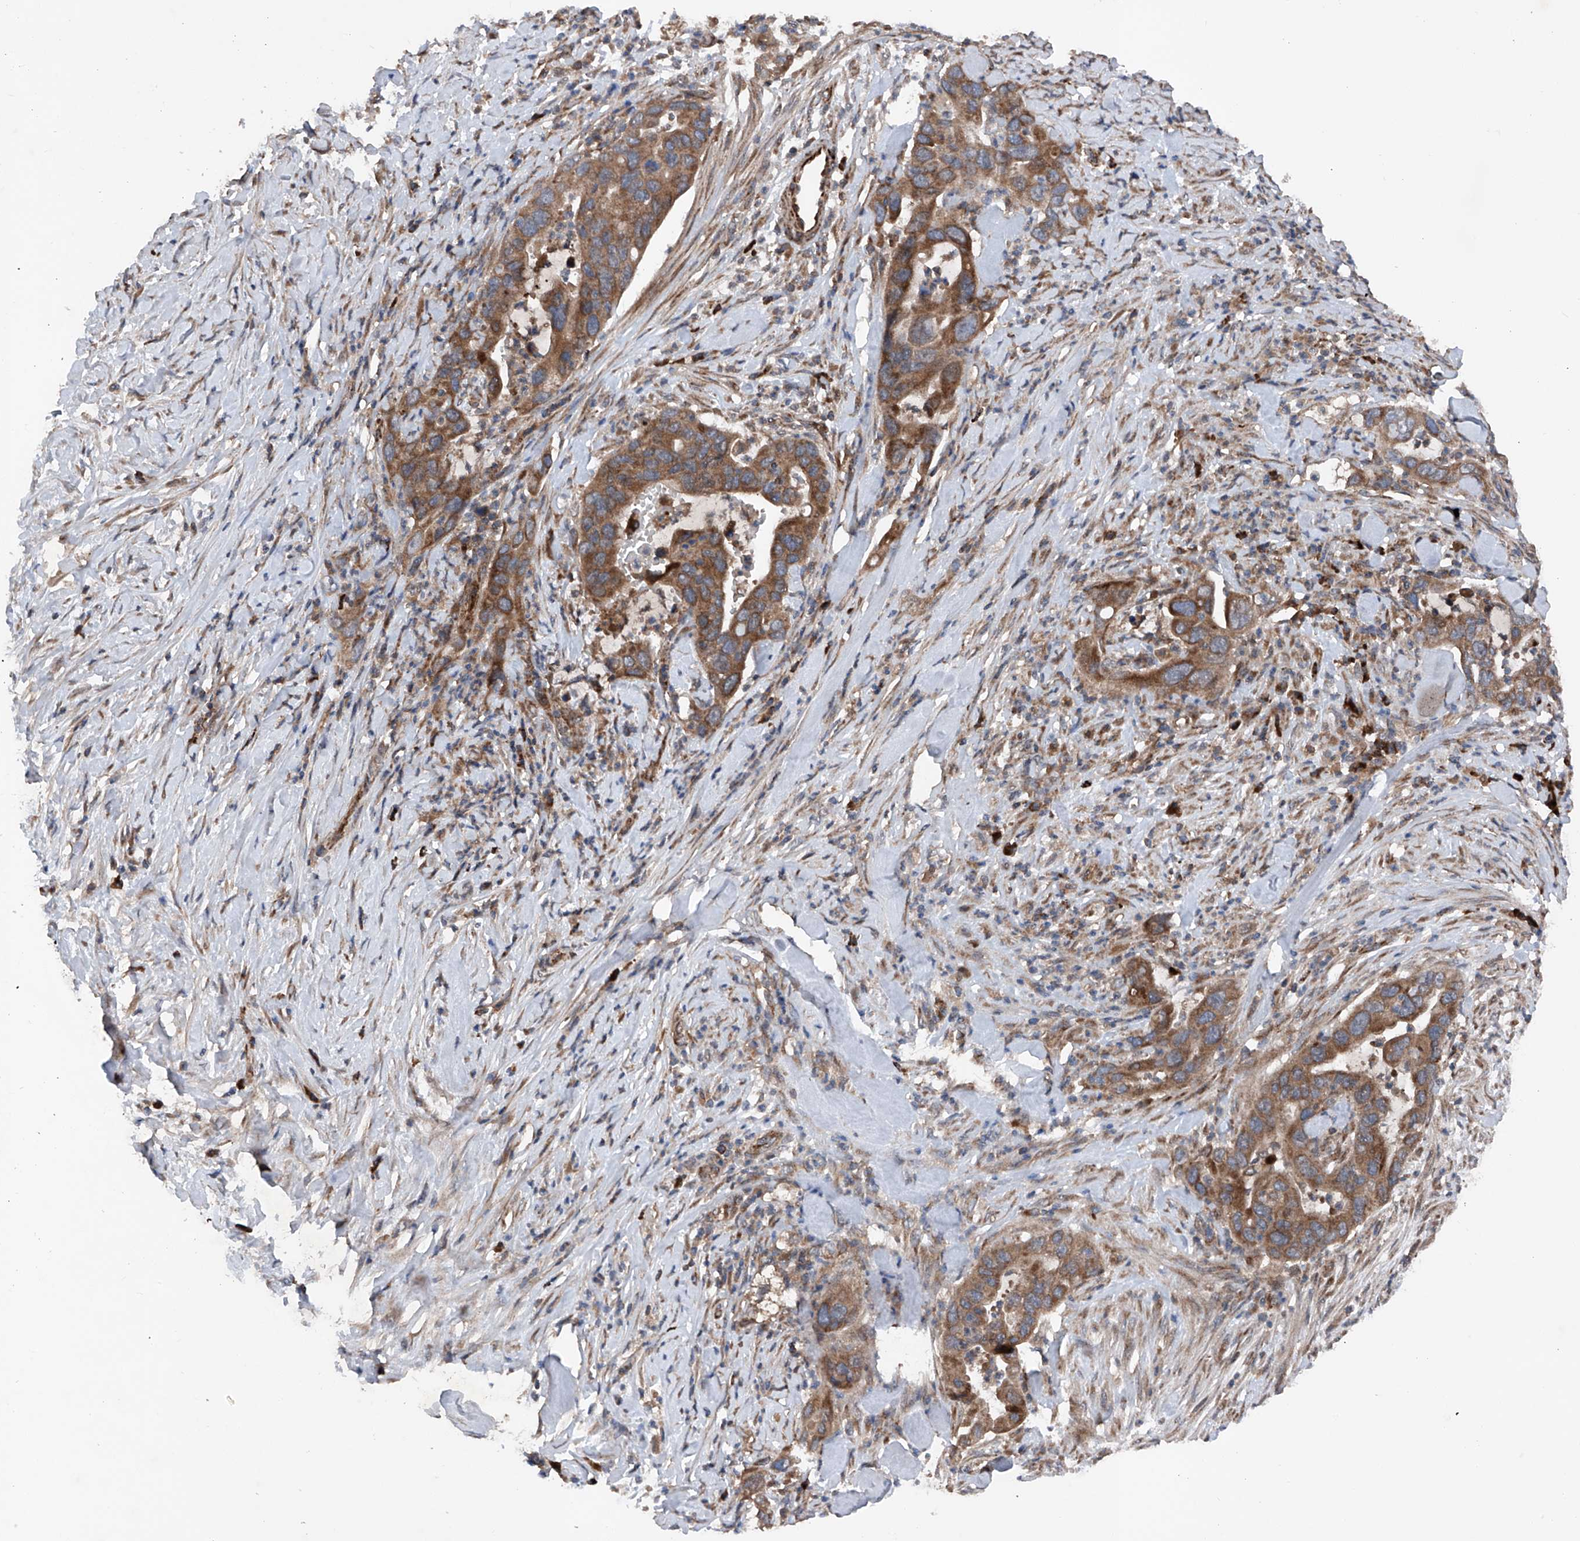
{"staining": {"intensity": "moderate", "quantity": ">75%", "location": "cytoplasmic/membranous"}, "tissue": "pancreatic cancer", "cell_type": "Tumor cells", "image_type": "cancer", "snomed": [{"axis": "morphology", "description": "Adenocarcinoma, NOS"}, {"axis": "topography", "description": "Pancreas"}], "caption": "Protein expression analysis of adenocarcinoma (pancreatic) demonstrates moderate cytoplasmic/membranous staining in approximately >75% of tumor cells. (DAB (3,3'-diaminobenzidine) = brown stain, brightfield microscopy at high magnification).", "gene": "DAD1", "patient": {"sex": "female", "age": 71}}